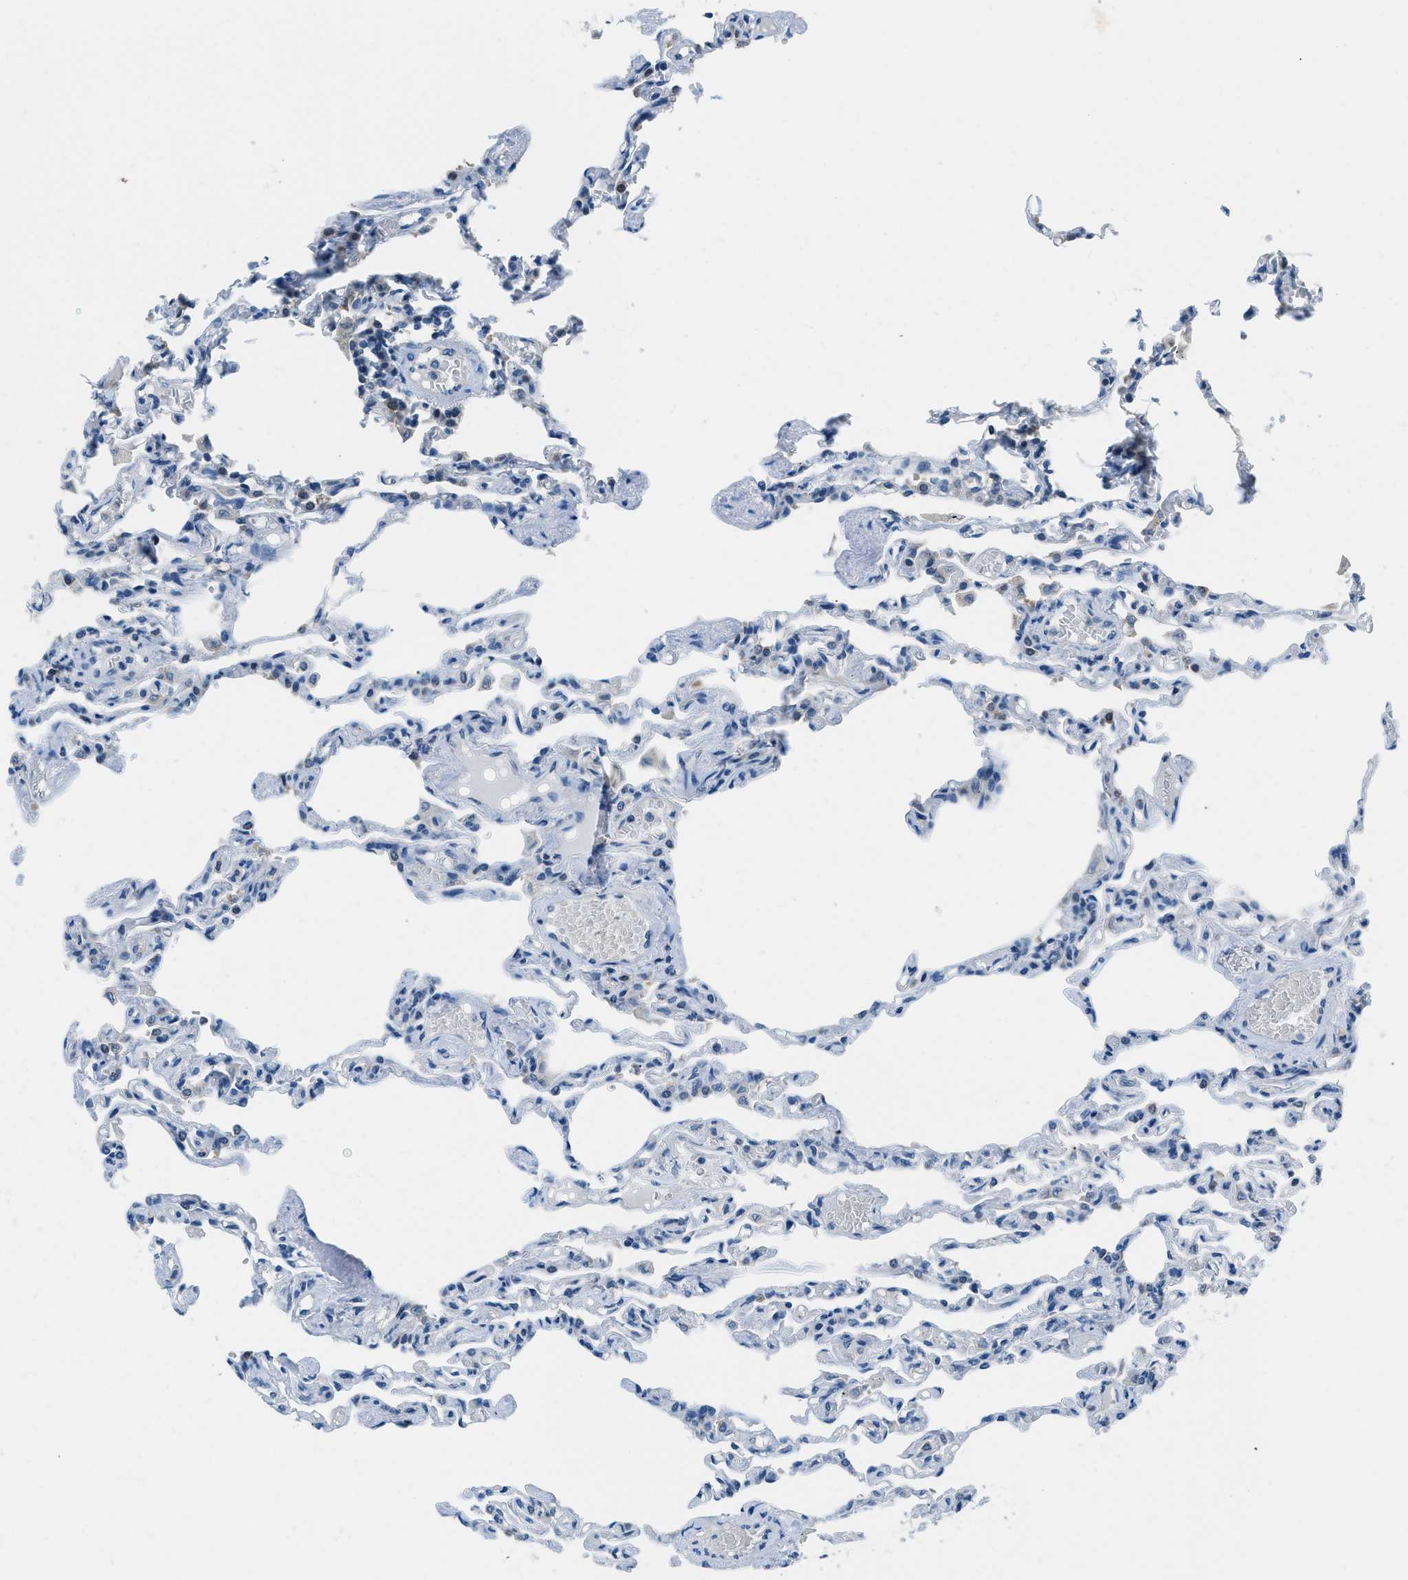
{"staining": {"intensity": "negative", "quantity": "none", "location": "none"}, "tissue": "lung", "cell_type": "Alveolar cells", "image_type": "normal", "snomed": [{"axis": "morphology", "description": "Normal tissue, NOS"}, {"axis": "topography", "description": "Lung"}], "caption": "This is an IHC image of normal human lung. There is no expression in alveolar cells.", "gene": "ACP1", "patient": {"sex": "male", "age": 21}}